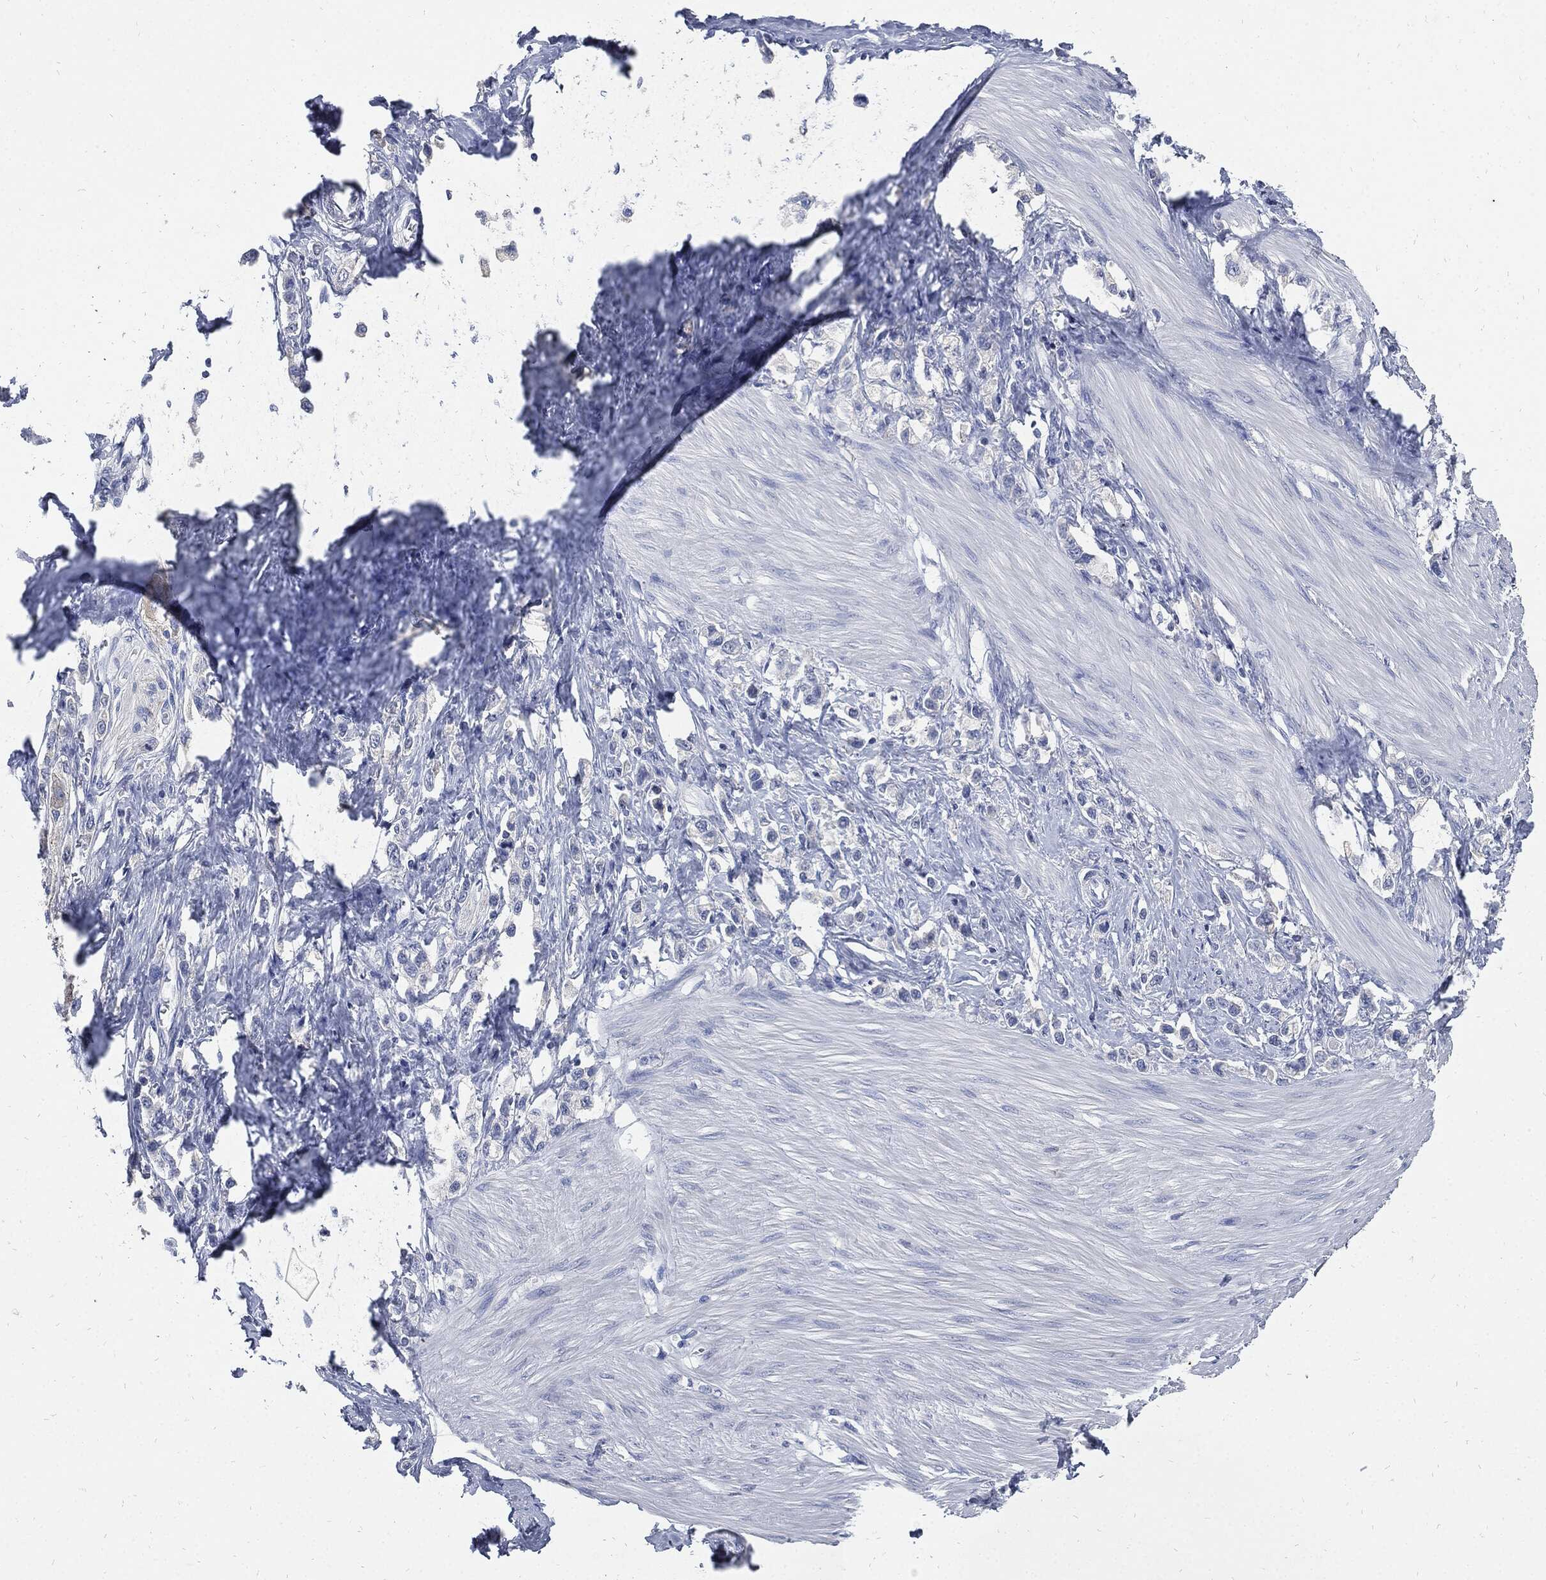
{"staining": {"intensity": "negative", "quantity": "none", "location": "none"}, "tissue": "stomach cancer", "cell_type": "Tumor cells", "image_type": "cancer", "snomed": [{"axis": "morphology", "description": "Normal tissue, NOS"}, {"axis": "morphology", "description": "Adenocarcinoma, NOS"}, {"axis": "morphology", "description": "Adenocarcinoma, High grade"}, {"axis": "topography", "description": "Stomach, upper"}, {"axis": "topography", "description": "Stomach"}], "caption": "The image demonstrates no significant expression in tumor cells of stomach cancer (high-grade adenocarcinoma). (Immunohistochemistry (ihc), brightfield microscopy, high magnification).", "gene": "CPE", "patient": {"sex": "female", "age": 65}}